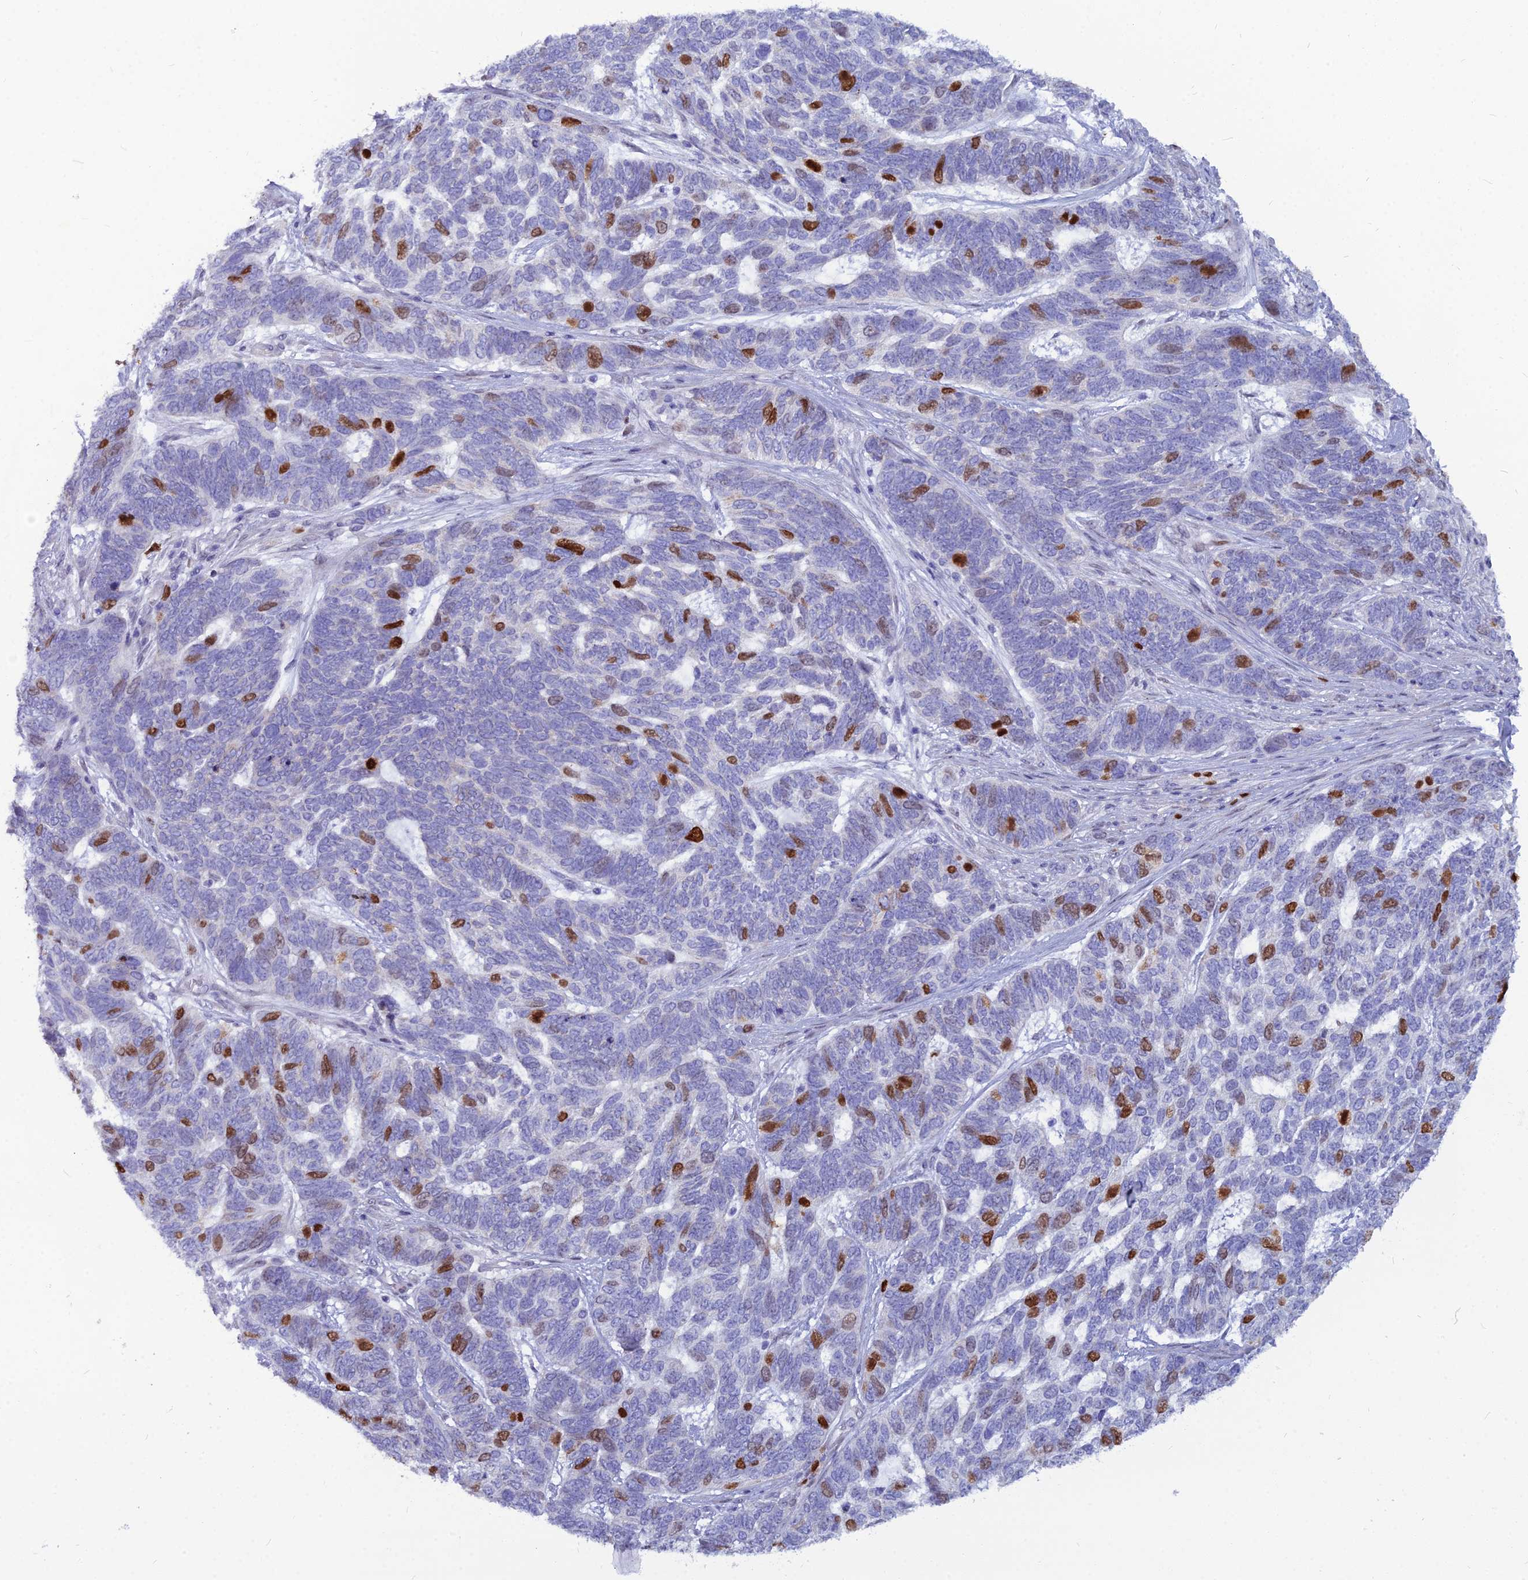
{"staining": {"intensity": "strong", "quantity": "<25%", "location": "nuclear"}, "tissue": "skin cancer", "cell_type": "Tumor cells", "image_type": "cancer", "snomed": [{"axis": "morphology", "description": "Basal cell carcinoma"}, {"axis": "topography", "description": "Skin"}], "caption": "Brown immunohistochemical staining in human skin cancer (basal cell carcinoma) demonstrates strong nuclear staining in about <25% of tumor cells.", "gene": "NUSAP1", "patient": {"sex": "female", "age": 65}}